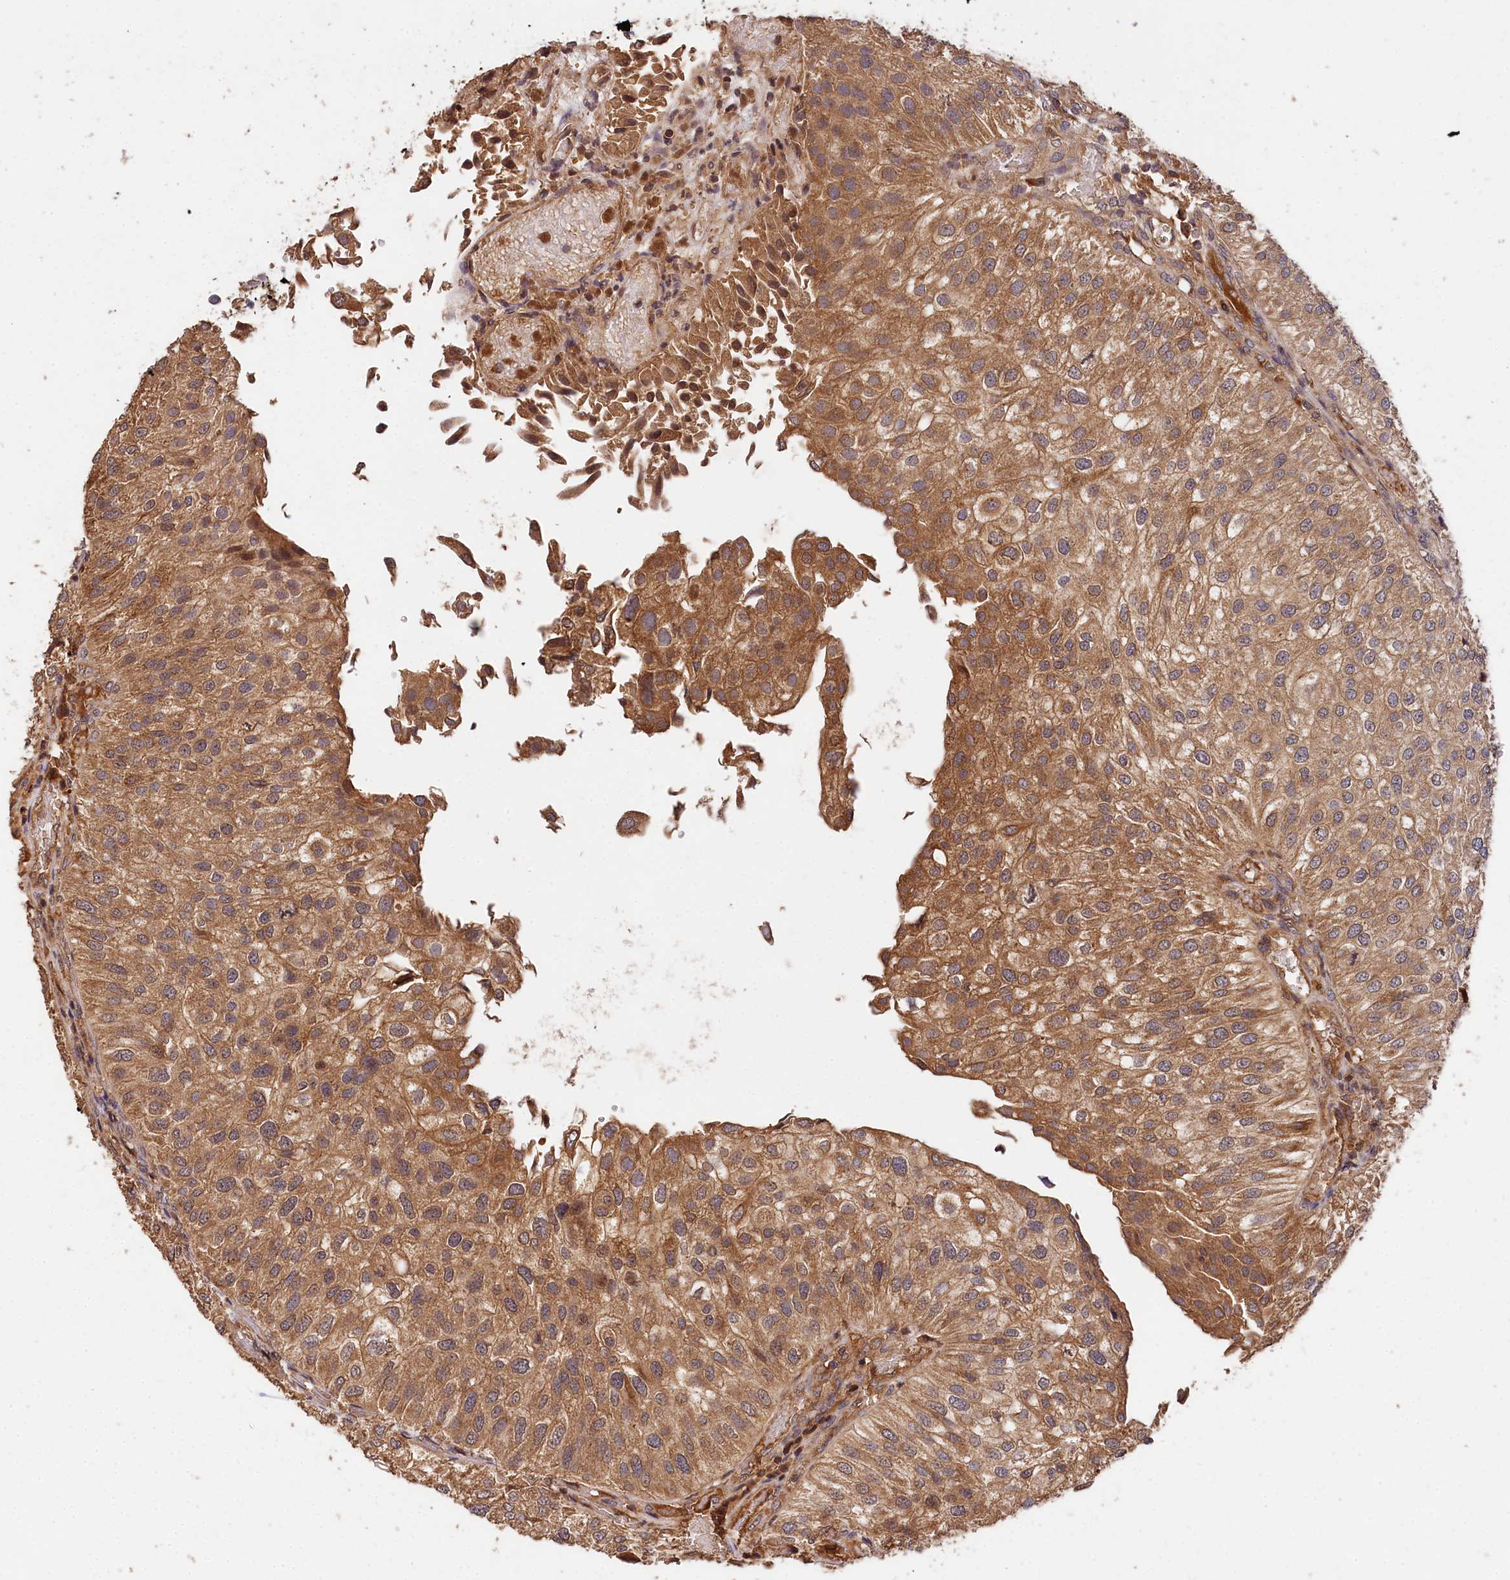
{"staining": {"intensity": "moderate", "quantity": ">75%", "location": "cytoplasmic/membranous"}, "tissue": "urothelial cancer", "cell_type": "Tumor cells", "image_type": "cancer", "snomed": [{"axis": "morphology", "description": "Urothelial carcinoma, Low grade"}, {"axis": "topography", "description": "Urinary bladder"}], "caption": "Immunohistochemistry (IHC) micrograph of neoplastic tissue: urothelial cancer stained using IHC exhibits medium levels of moderate protein expression localized specifically in the cytoplasmic/membranous of tumor cells, appearing as a cytoplasmic/membranous brown color.", "gene": "MCF2L2", "patient": {"sex": "female", "age": 89}}